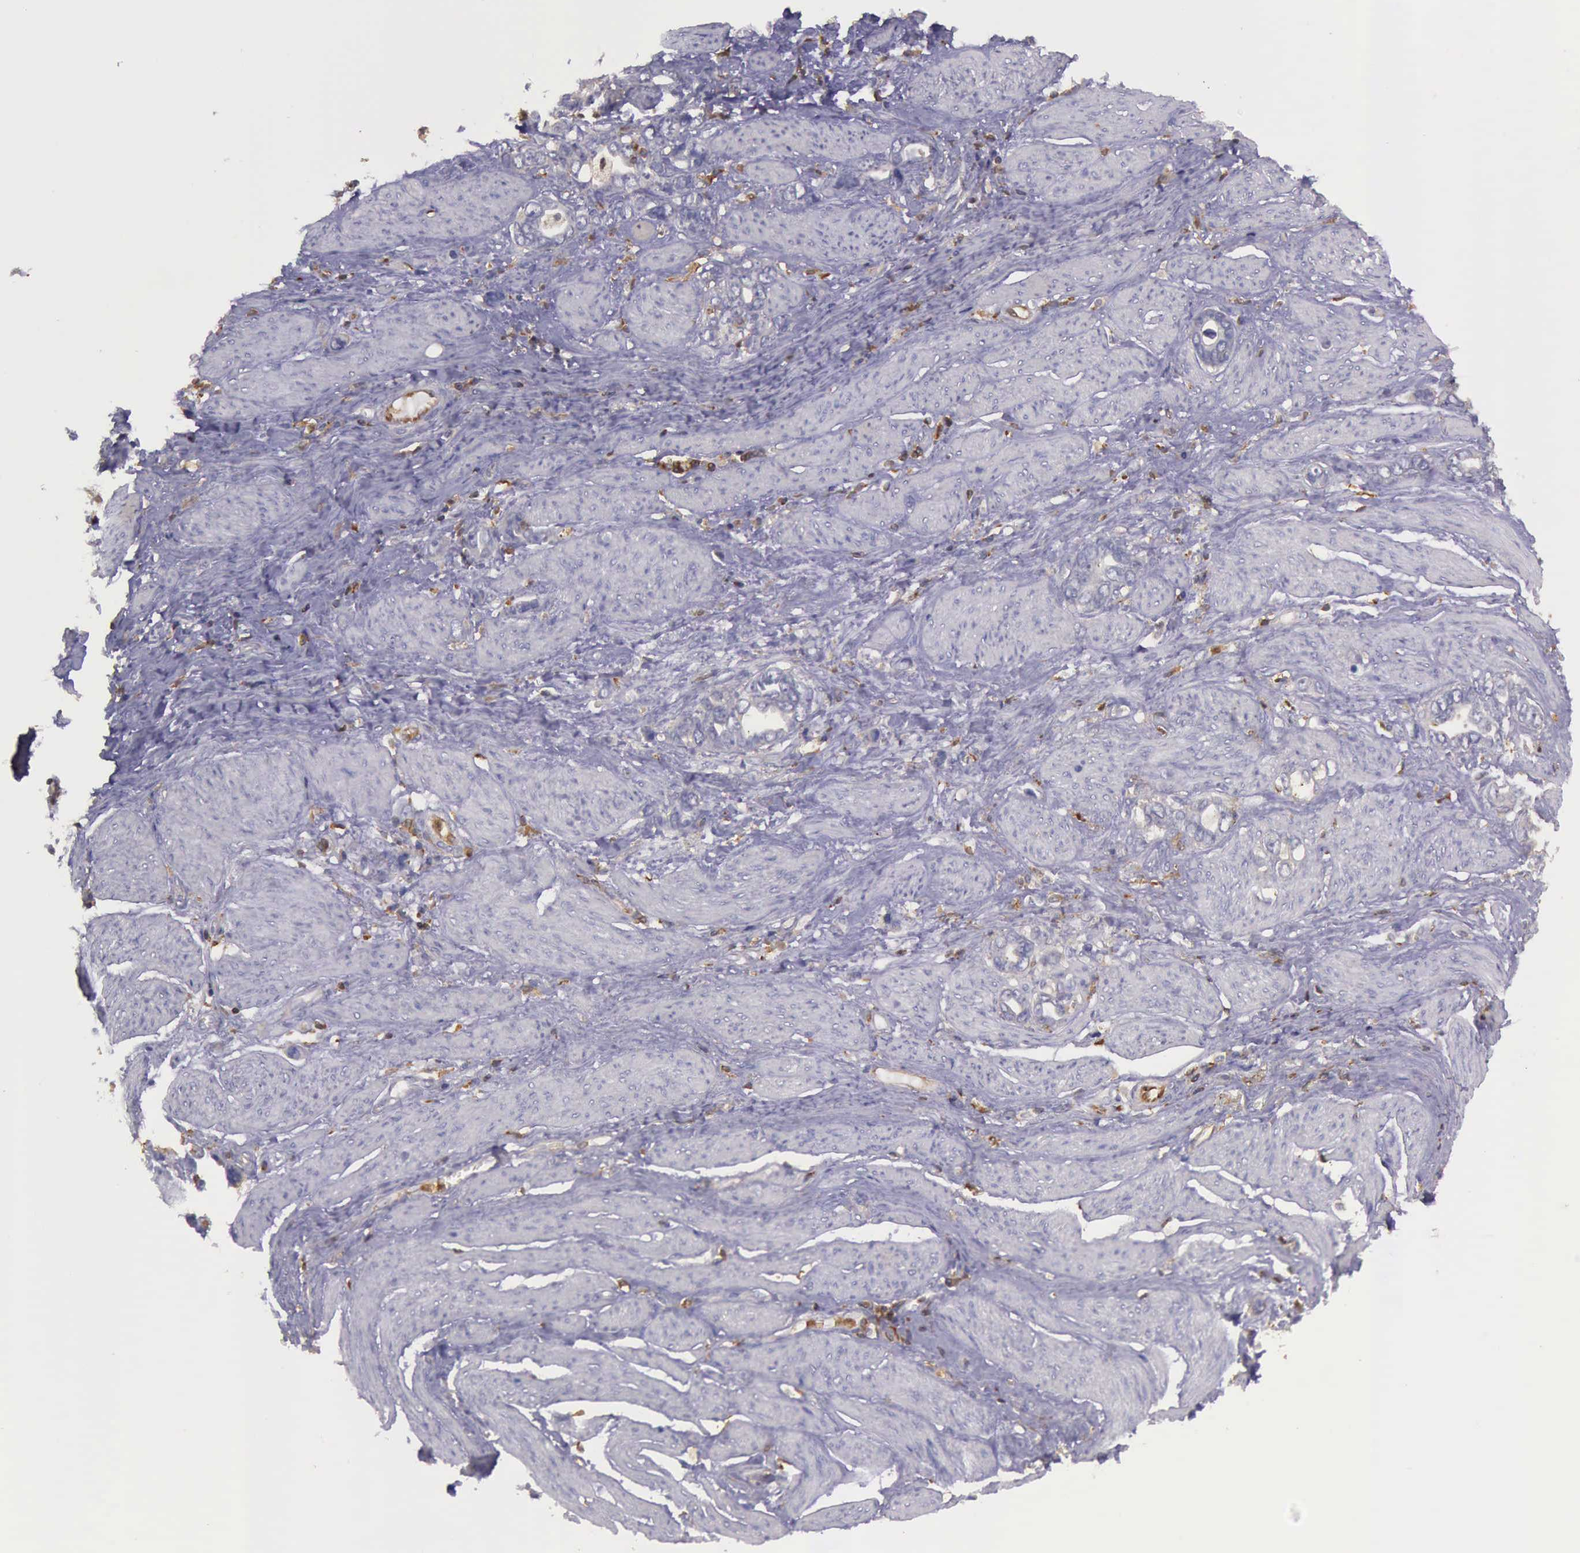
{"staining": {"intensity": "negative", "quantity": "none", "location": "none"}, "tissue": "stomach cancer", "cell_type": "Tumor cells", "image_type": "cancer", "snomed": [{"axis": "morphology", "description": "Adenocarcinoma, NOS"}, {"axis": "topography", "description": "Stomach"}], "caption": "The immunohistochemistry image has no significant positivity in tumor cells of stomach adenocarcinoma tissue.", "gene": "ARHGAP4", "patient": {"sex": "male", "age": 78}}